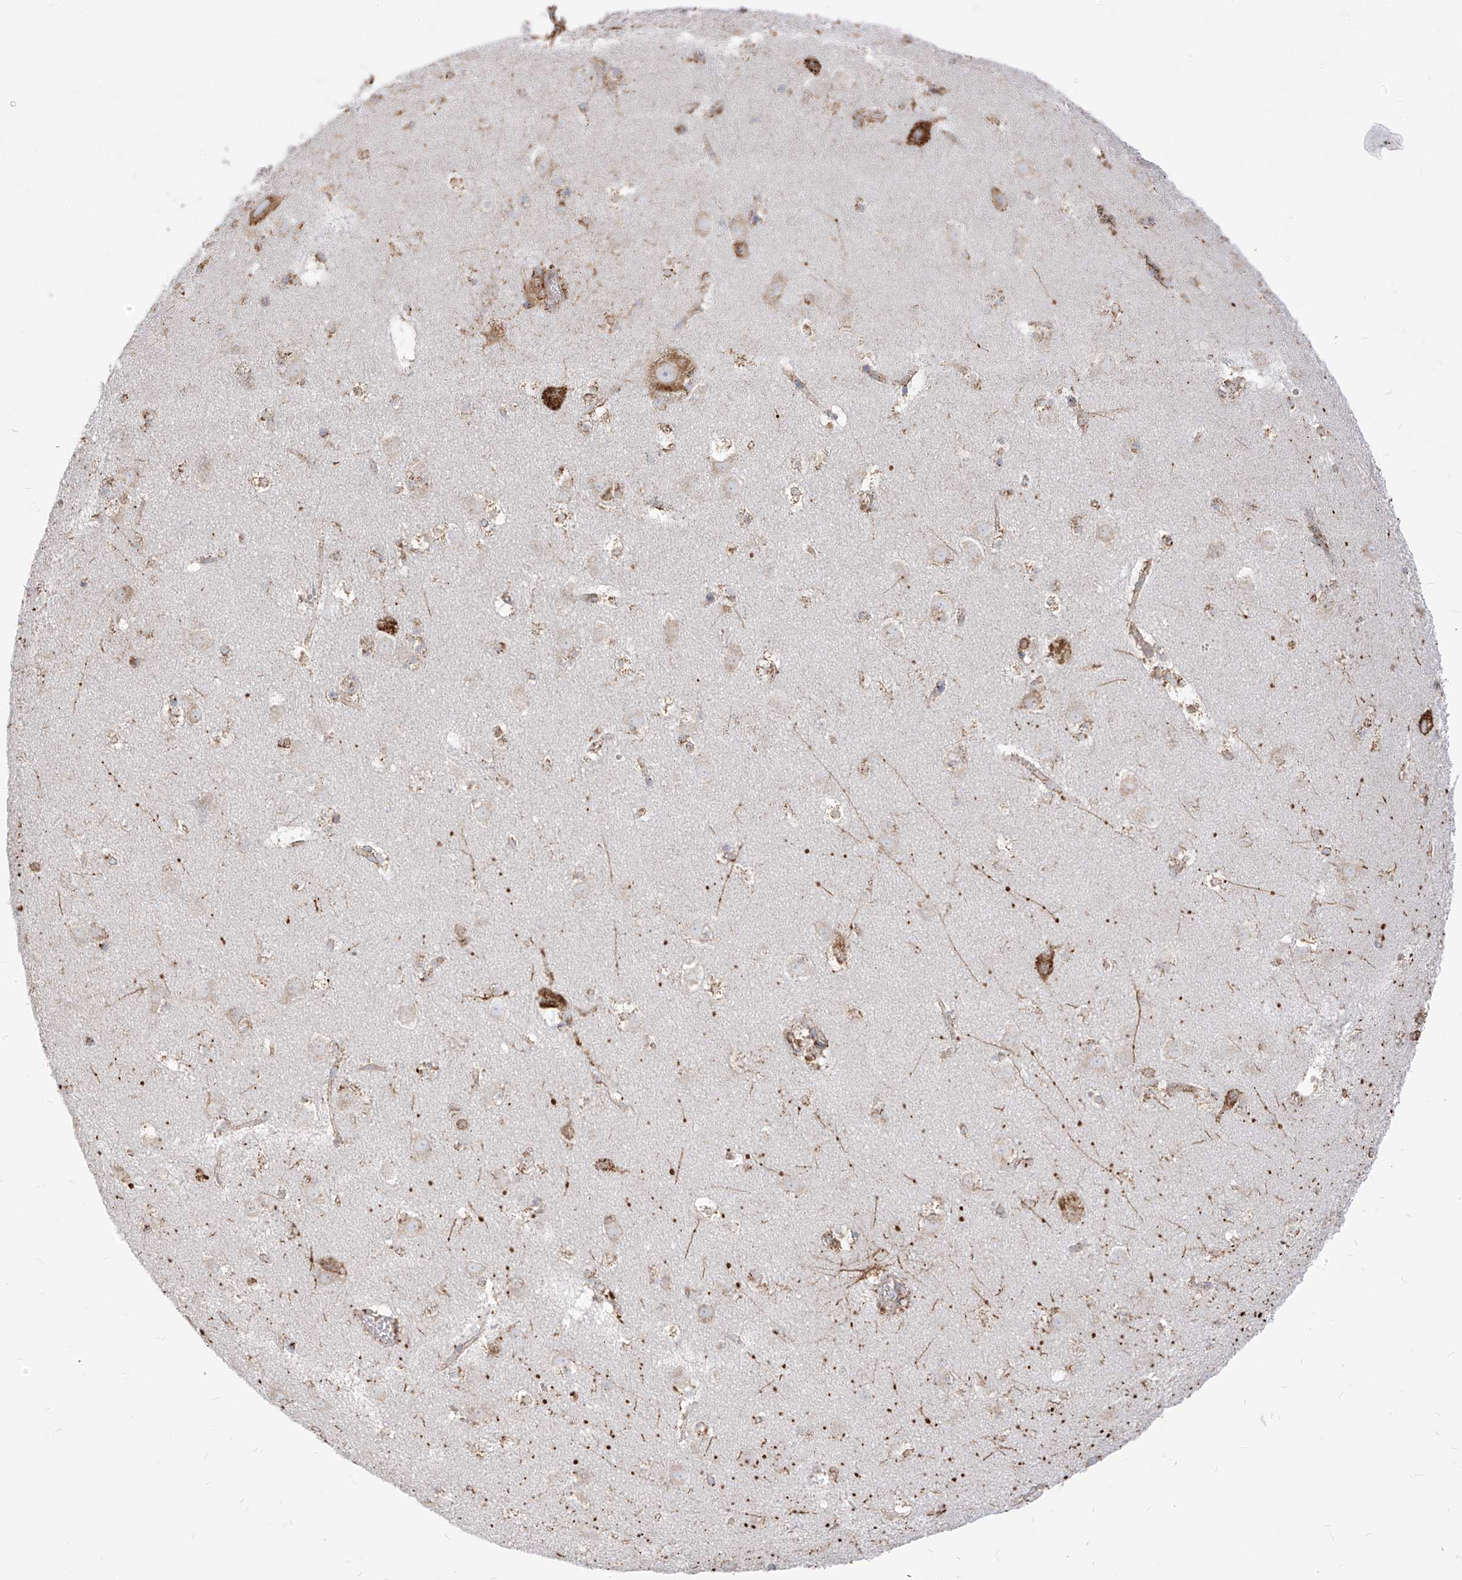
{"staining": {"intensity": "moderate", "quantity": "<25%", "location": "cytoplasmic/membranous"}, "tissue": "caudate", "cell_type": "Glial cells", "image_type": "normal", "snomed": [{"axis": "morphology", "description": "Normal tissue, NOS"}, {"axis": "topography", "description": "Lateral ventricle wall"}], "caption": "Caudate stained for a protein reveals moderate cytoplasmic/membranous positivity in glial cells.", "gene": "PDIA6", "patient": {"sex": "male", "age": 45}}